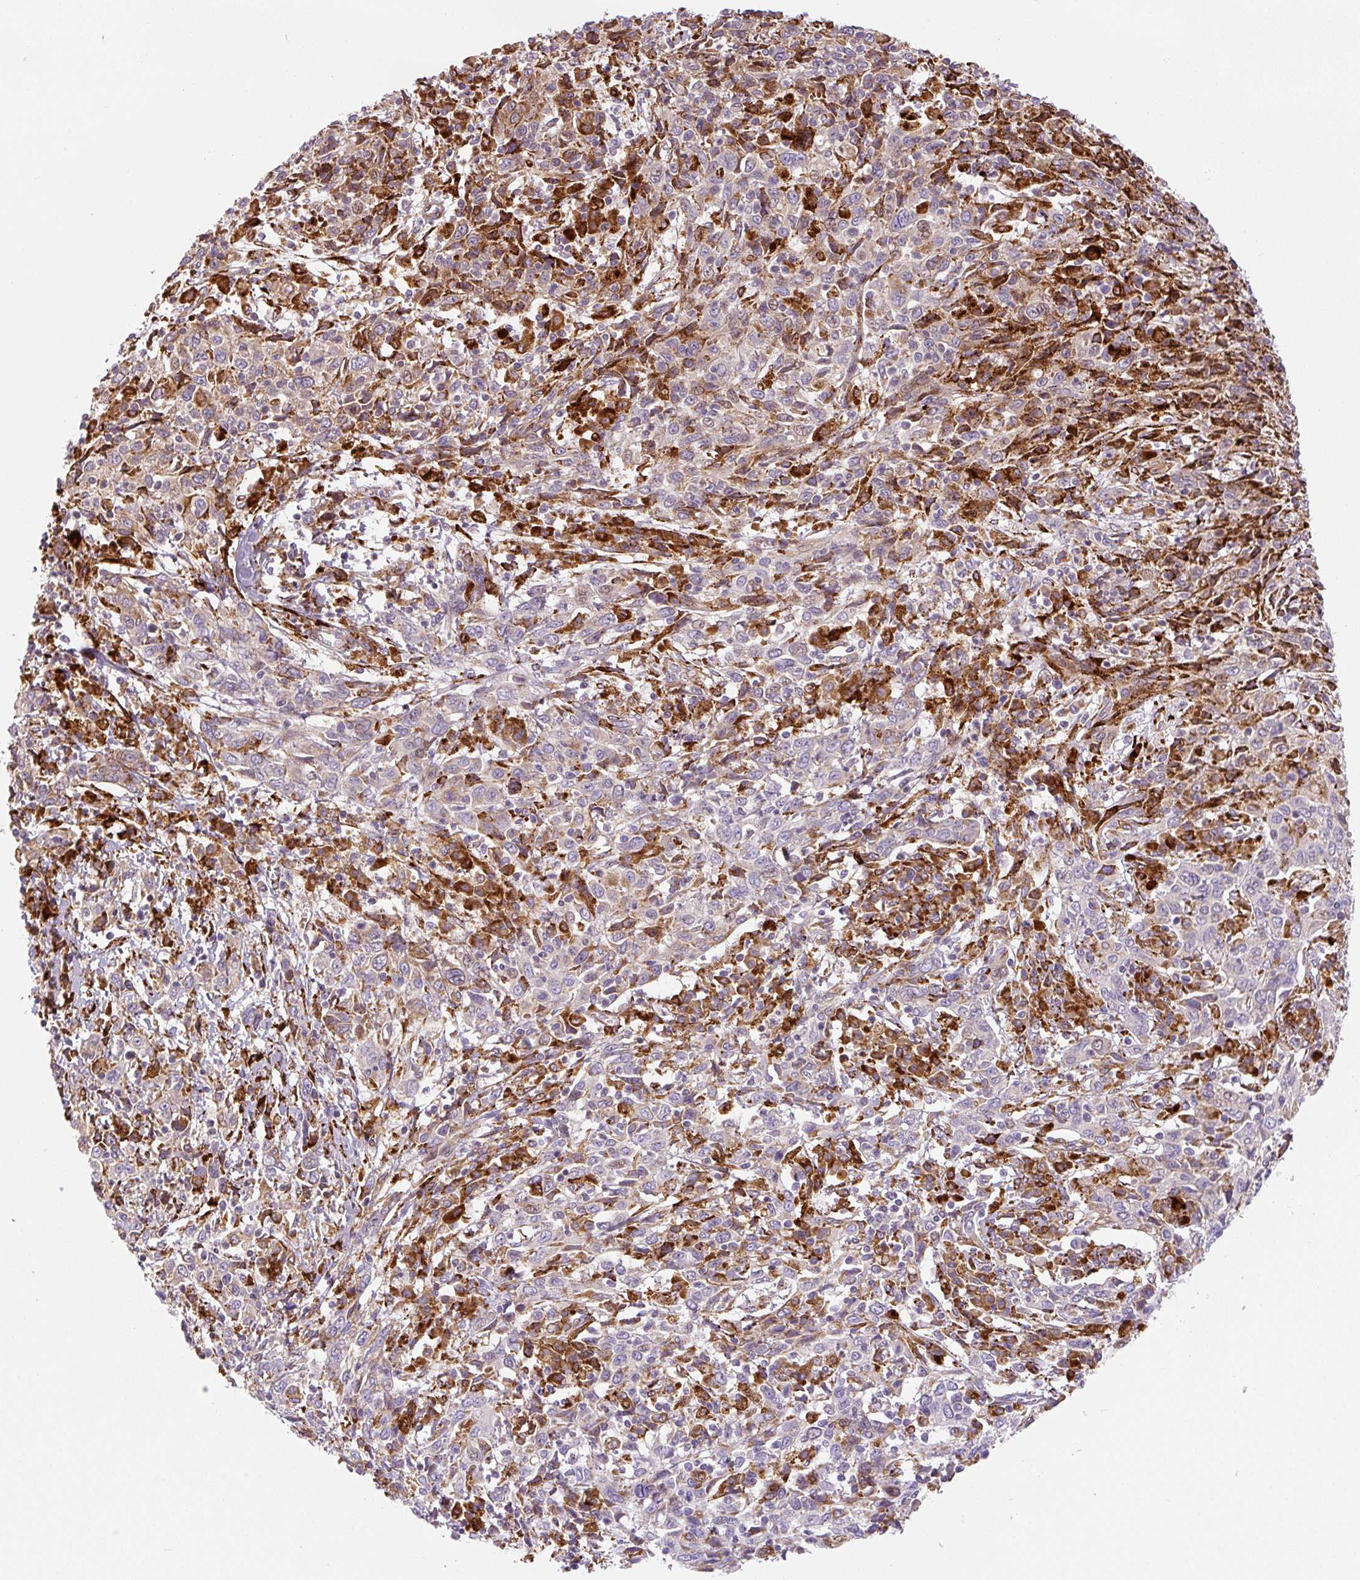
{"staining": {"intensity": "moderate", "quantity": "<25%", "location": "cytoplasmic/membranous"}, "tissue": "cervical cancer", "cell_type": "Tumor cells", "image_type": "cancer", "snomed": [{"axis": "morphology", "description": "Squamous cell carcinoma, NOS"}, {"axis": "topography", "description": "Cervix"}], "caption": "DAB immunohistochemical staining of cervical cancer (squamous cell carcinoma) shows moderate cytoplasmic/membranous protein staining in approximately <25% of tumor cells. (DAB IHC with brightfield microscopy, high magnification).", "gene": "DISP3", "patient": {"sex": "female", "age": 46}}